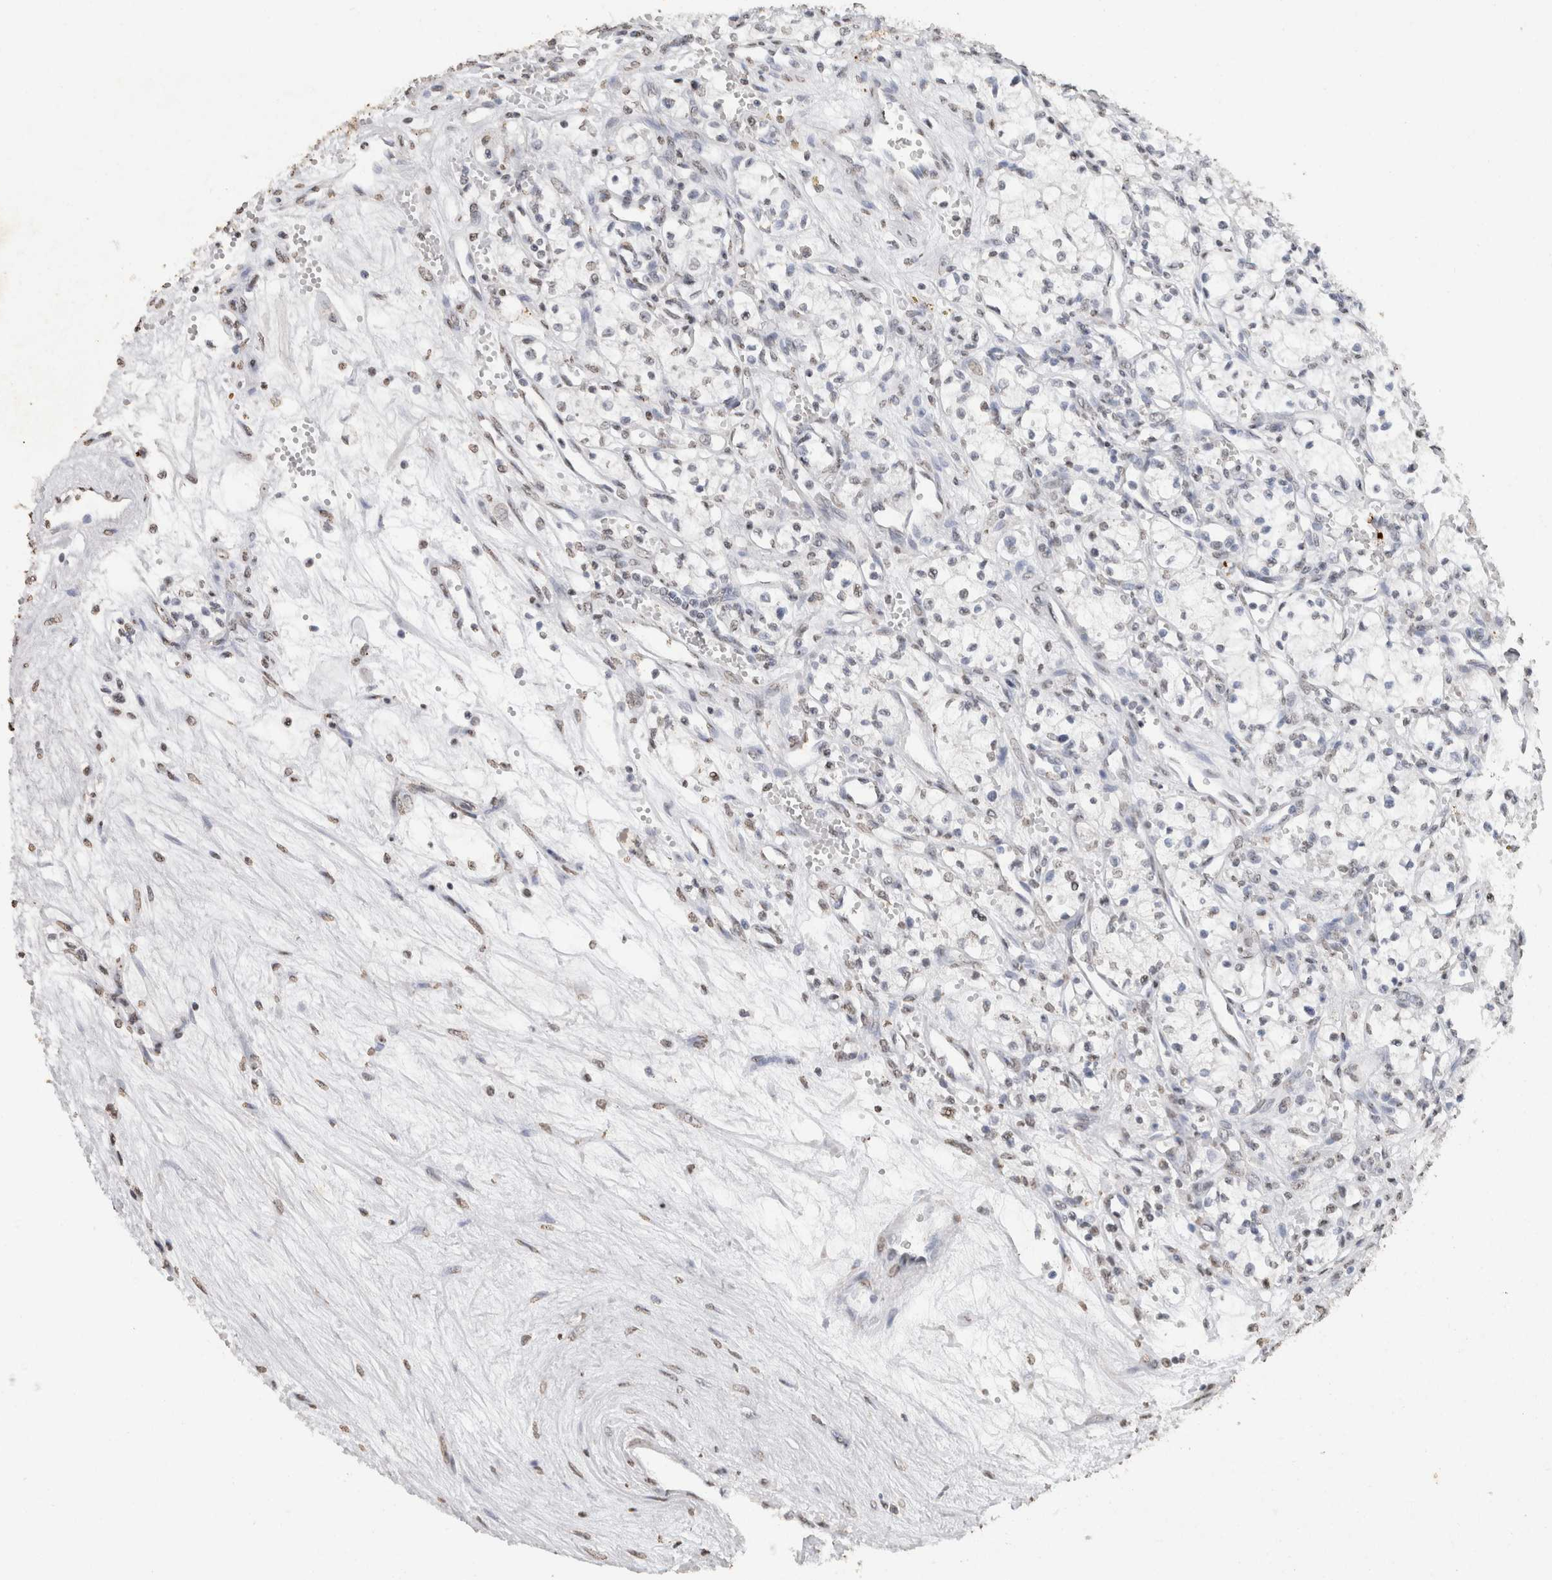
{"staining": {"intensity": "weak", "quantity": "25%-75%", "location": "nuclear"}, "tissue": "renal cancer", "cell_type": "Tumor cells", "image_type": "cancer", "snomed": [{"axis": "morphology", "description": "Adenocarcinoma, NOS"}, {"axis": "topography", "description": "Kidney"}], "caption": "Protein analysis of renal cancer (adenocarcinoma) tissue exhibits weak nuclear expression in approximately 25%-75% of tumor cells. Using DAB (brown) and hematoxylin (blue) stains, captured at high magnification using brightfield microscopy.", "gene": "CNTN1", "patient": {"sex": "male", "age": 59}}